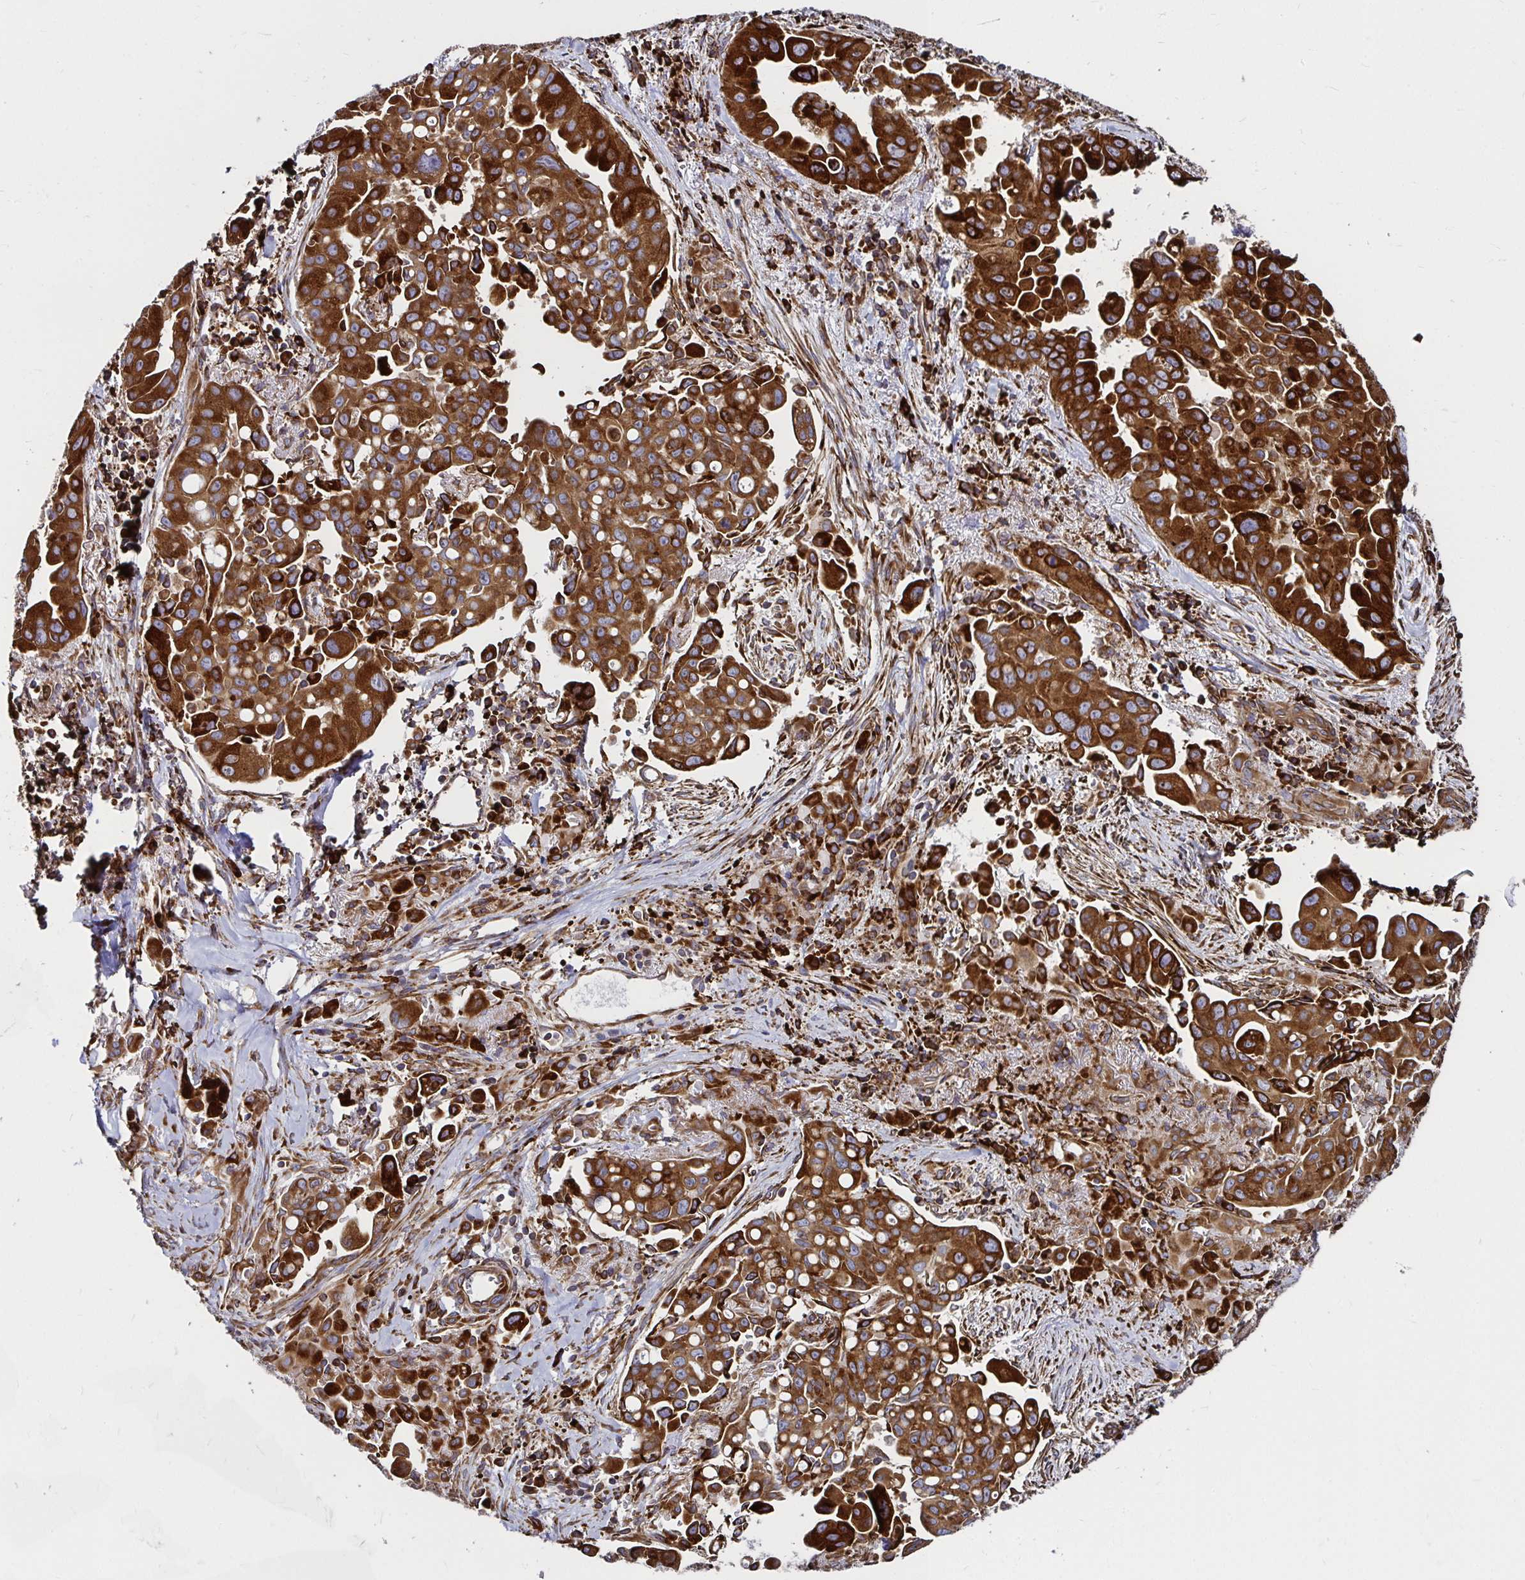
{"staining": {"intensity": "strong", "quantity": ">75%", "location": "cytoplasmic/membranous"}, "tissue": "lung cancer", "cell_type": "Tumor cells", "image_type": "cancer", "snomed": [{"axis": "morphology", "description": "Adenocarcinoma, NOS"}, {"axis": "topography", "description": "Lung"}], "caption": "Immunohistochemistry (DAB (3,3'-diaminobenzidine)) staining of human adenocarcinoma (lung) displays strong cytoplasmic/membranous protein expression in about >75% of tumor cells. The protein of interest is stained brown, and the nuclei are stained in blue (DAB (3,3'-diaminobenzidine) IHC with brightfield microscopy, high magnification).", "gene": "SMYD3", "patient": {"sex": "male", "age": 68}}